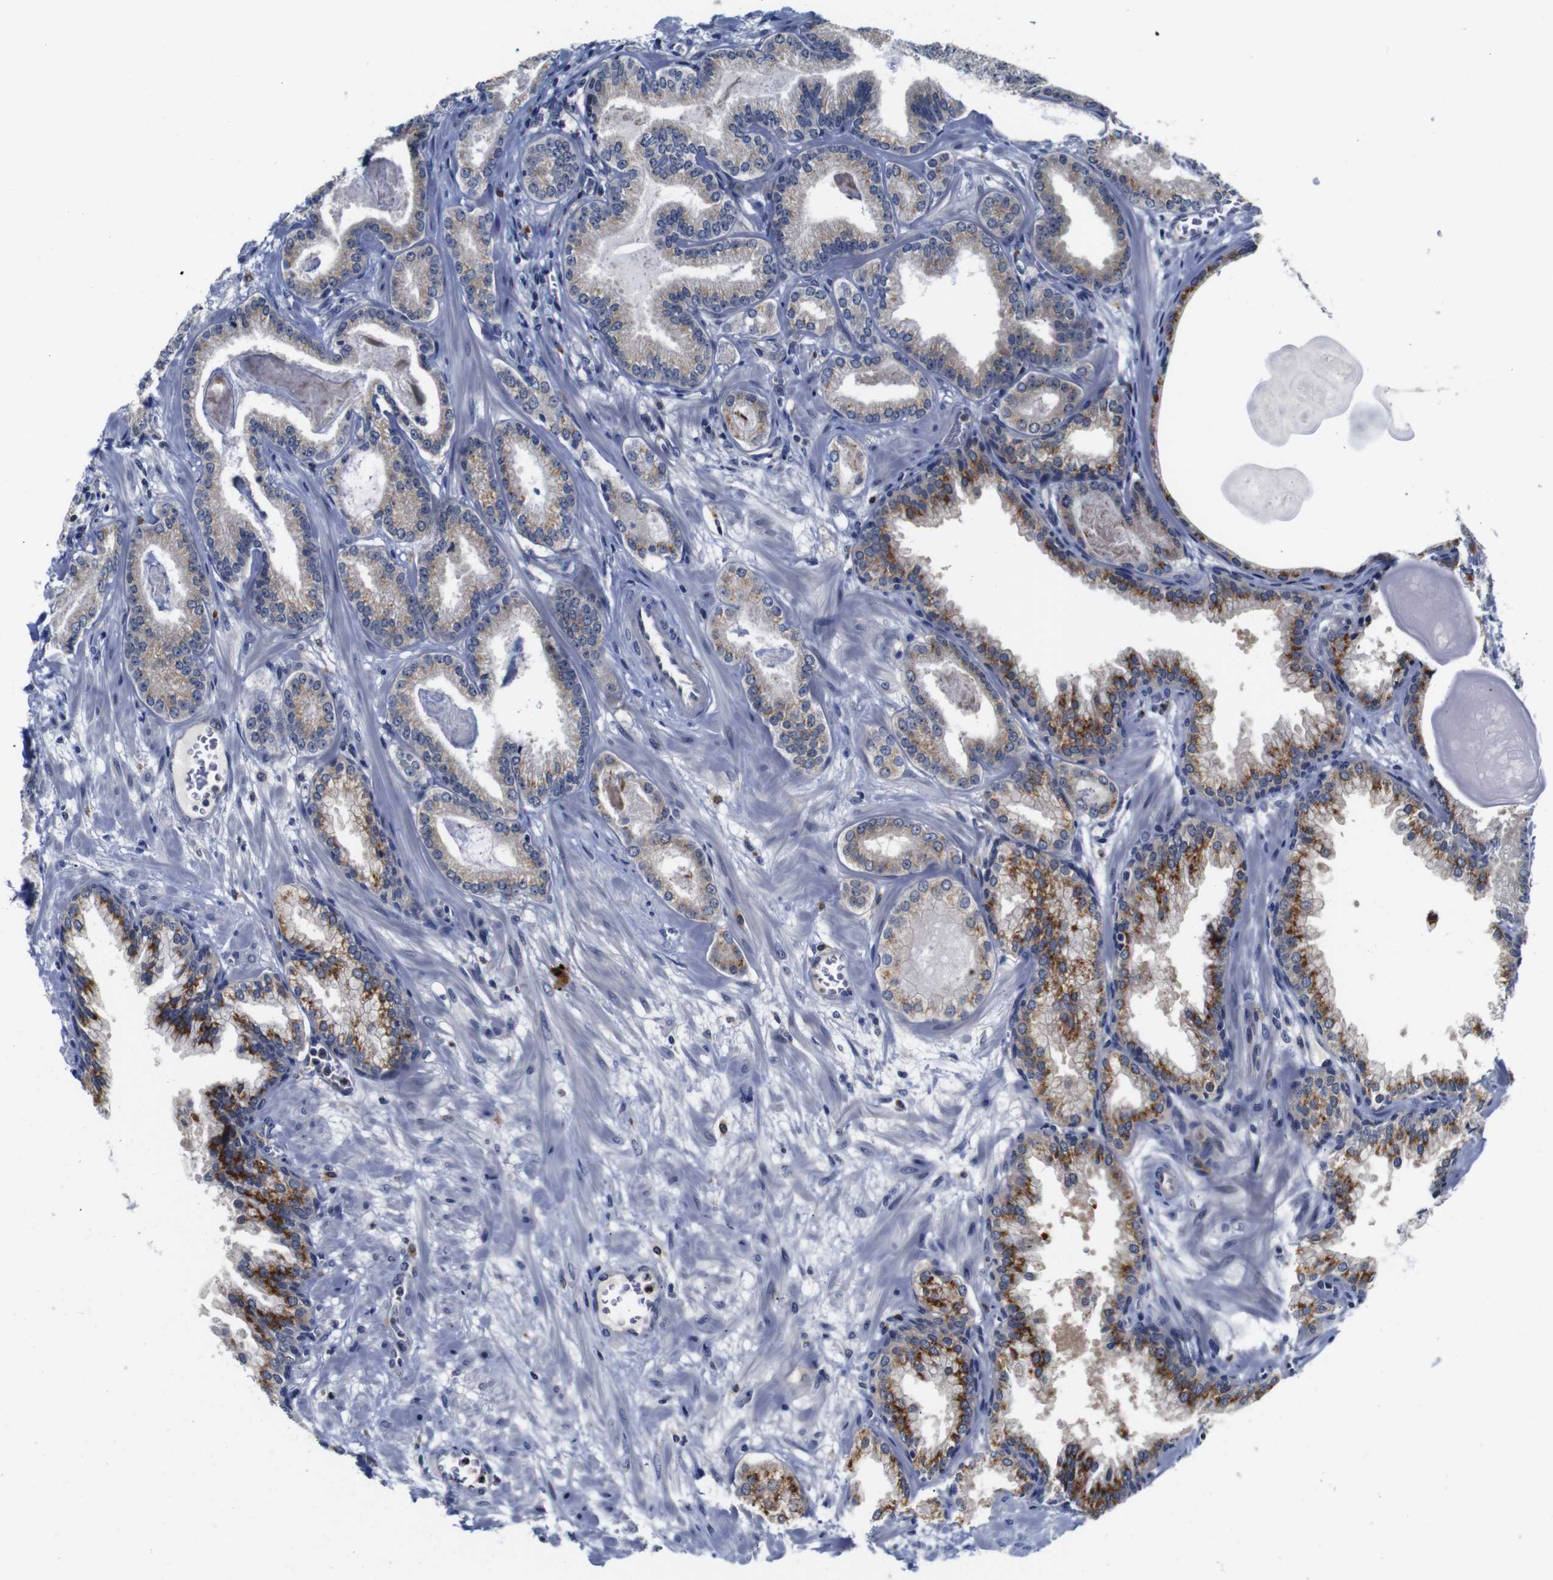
{"staining": {"intensity": "weak", "quantity": ">75%", "location": "cytoplasmic/membranous"}, "tissue": "prostate cancer", "cell_type": "Tumor cells", "image_type": "cancer", "snomed": [{"axis": "morphology", "description": "Adenocarcinoma, Low grade"}, {"axis": "topography", "description": "Prostate"}], "caption": "Prostate low-grade adenocarcinoma stained with a brown dye displays weak cytoplasmic/membranous positive positivity in about >75% of tumor cells.", "gene": "FURIN", "patient": {"sex": "male", "age": 59}}